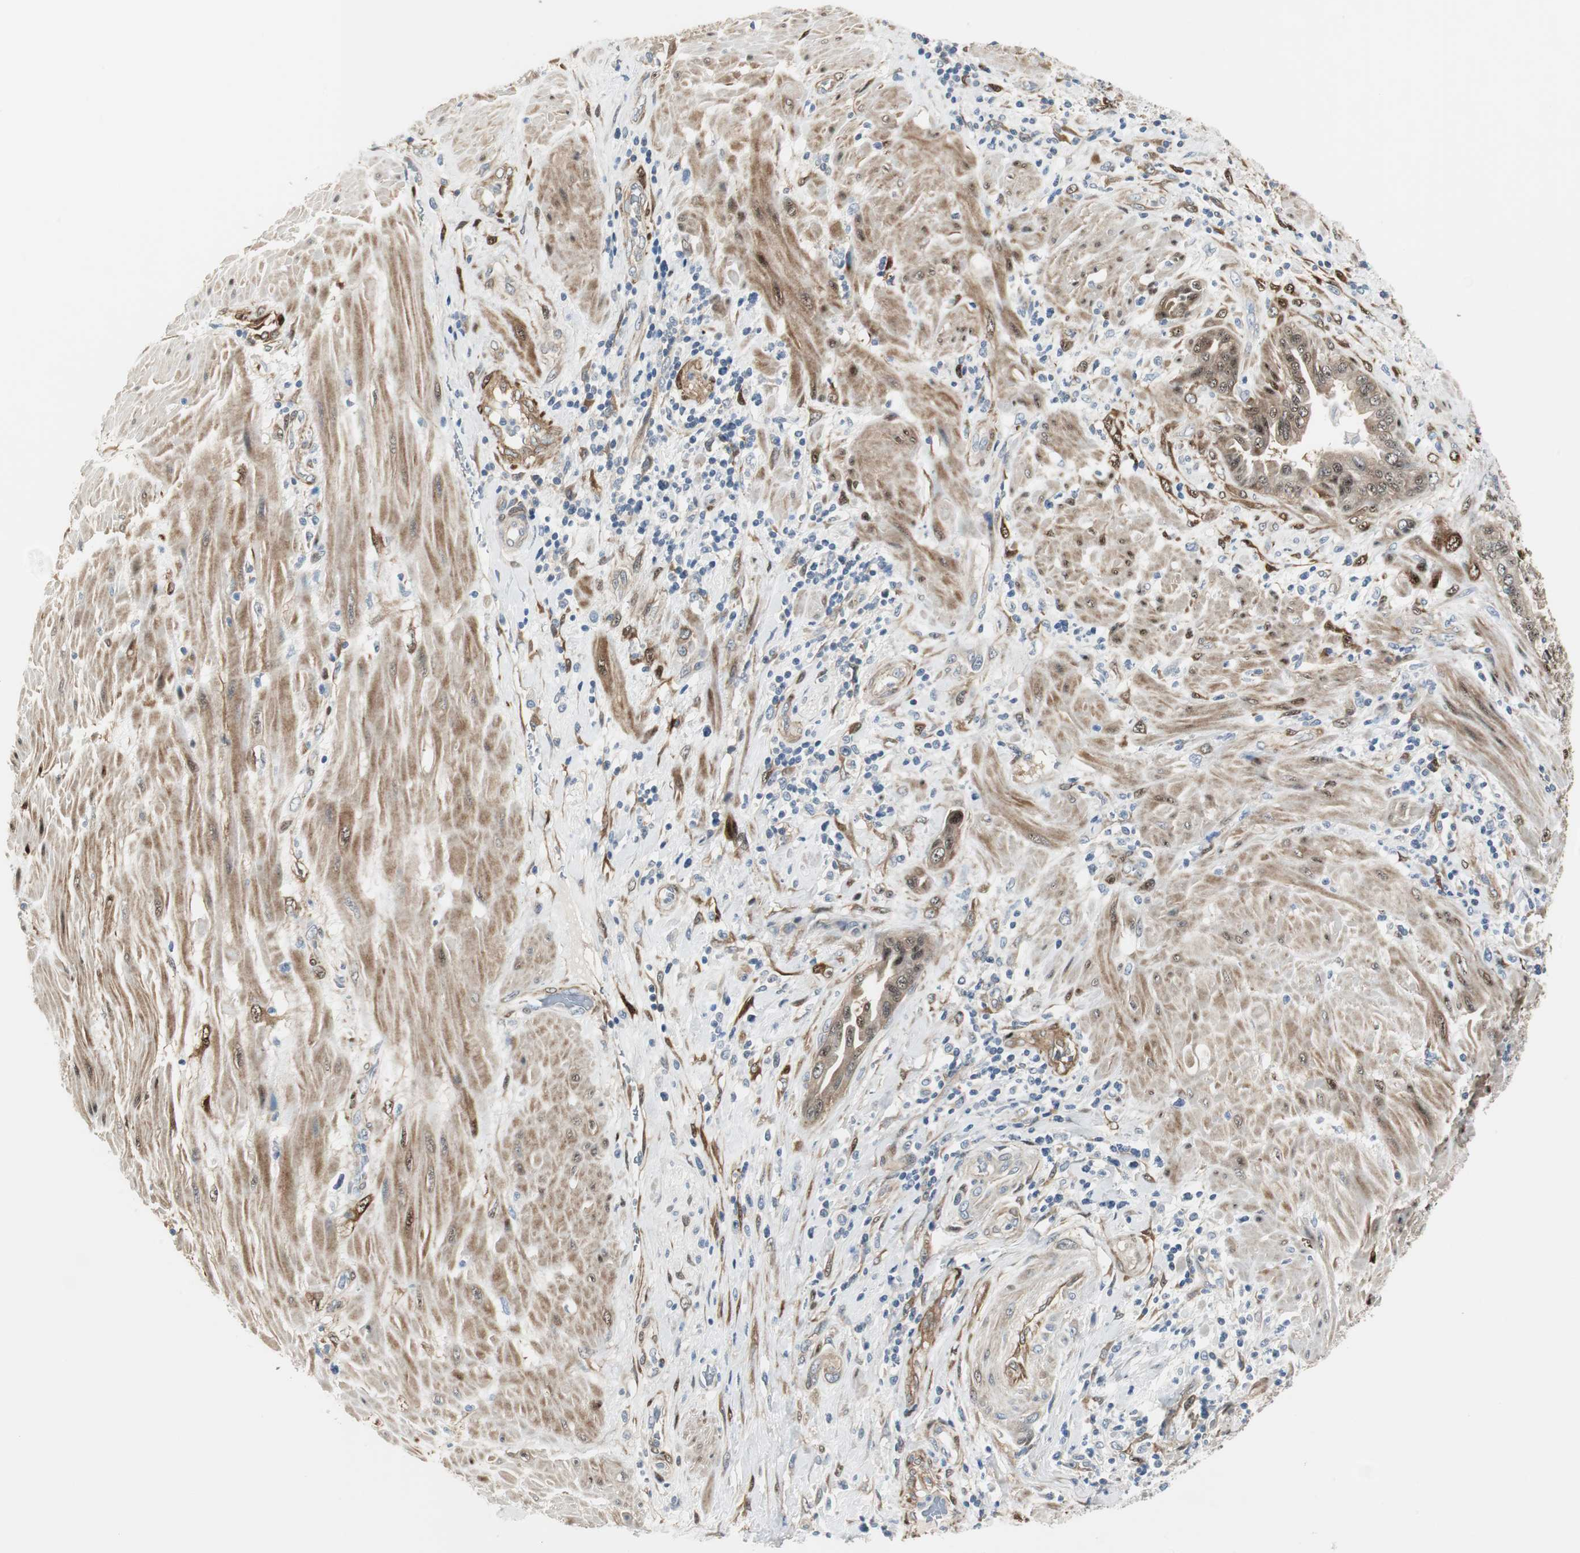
{"staining": {"intensity": "weak", "quantity": "25%-75%", "location": "cytoplasmic/membranous,nuclear"}, "tissue": "pancreatic cancer", "cell_type": "Tumor cells", "image_type": "cancer", "snomed": [{"axis": "morphology", "description": "Adenocarcinoma, NOS"}, {"axis": "topography", "description": "Pancreas"}], "caption": "Immunohistochemical staining of human pancreatic cancer (adenocarcinoma) reveals low levels of weak cytoplasmic/membranous and nuclear protein expression in approximately 25%-75% of tumor cells.", "gene": "FHL2", "patient": {"sex": "female", "age": 64}}